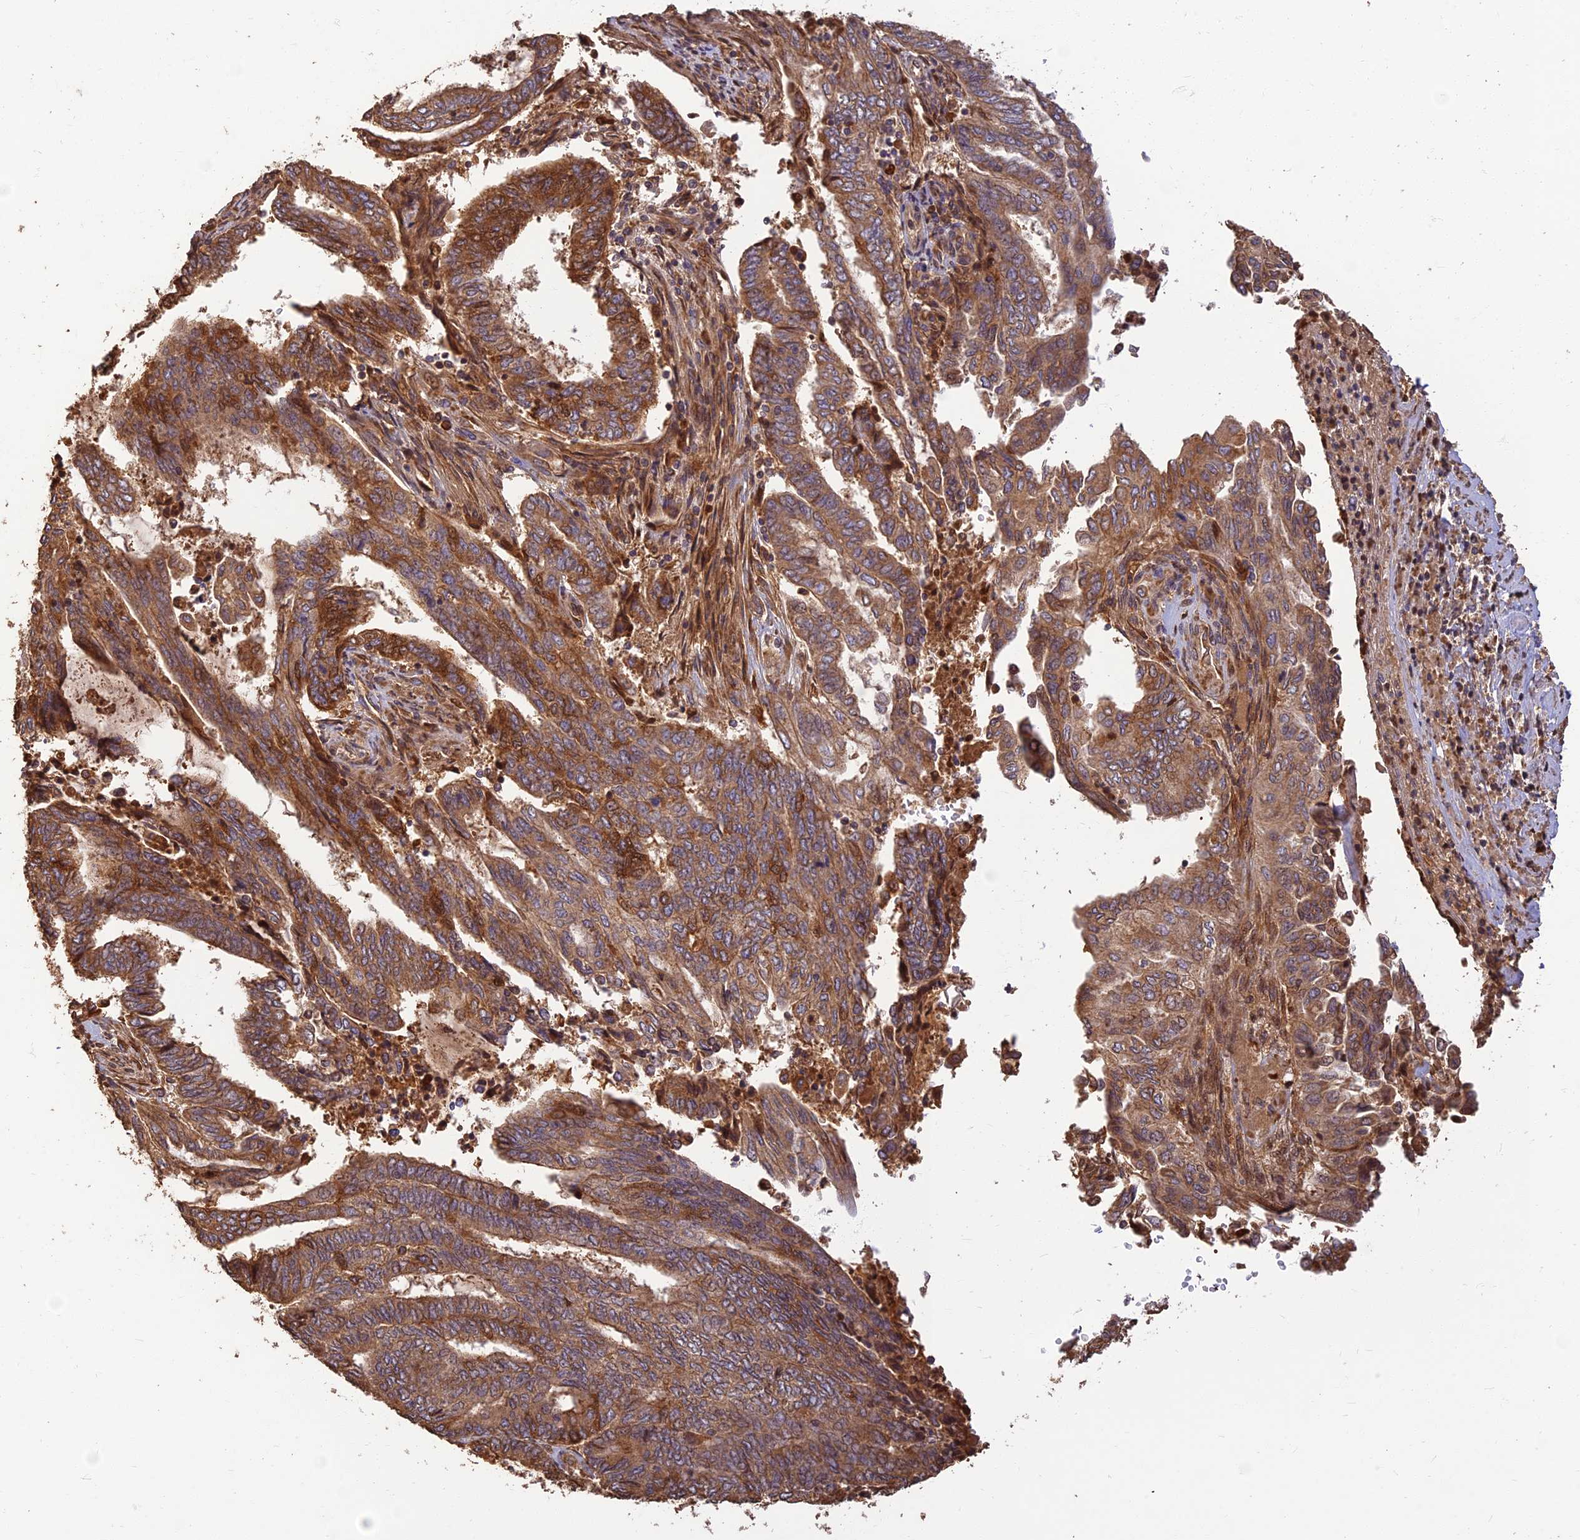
{"staining": {"intensity": "moderate", "quantity": ">75%", "location": "cytoplasmic/membranous"}, "tissue": "endometrial cancer", "cell_type": "Tumor cells", "image_type": "cancer", "snomed": [{"axis": "morphology", "description": "Adenocarcinoma, NOS"}, {"axis": "topography", "description": "Uterus"}, {"axis": "topography", "description": "Endometrium"}], "caption": "Protein analysis of adenocarcinoma (endometrial) tissue reveals moderate cytoplasmic/membranous expression in about >75% of tumor cells. (Stains: DAB (3,3'-diaminobenzidine) in brown, nuclei in blue, Microscopy: brightfield microscopy at high magnification).", "gene": "CORO1C", "patient": {"sex": "female", "age": 70}}